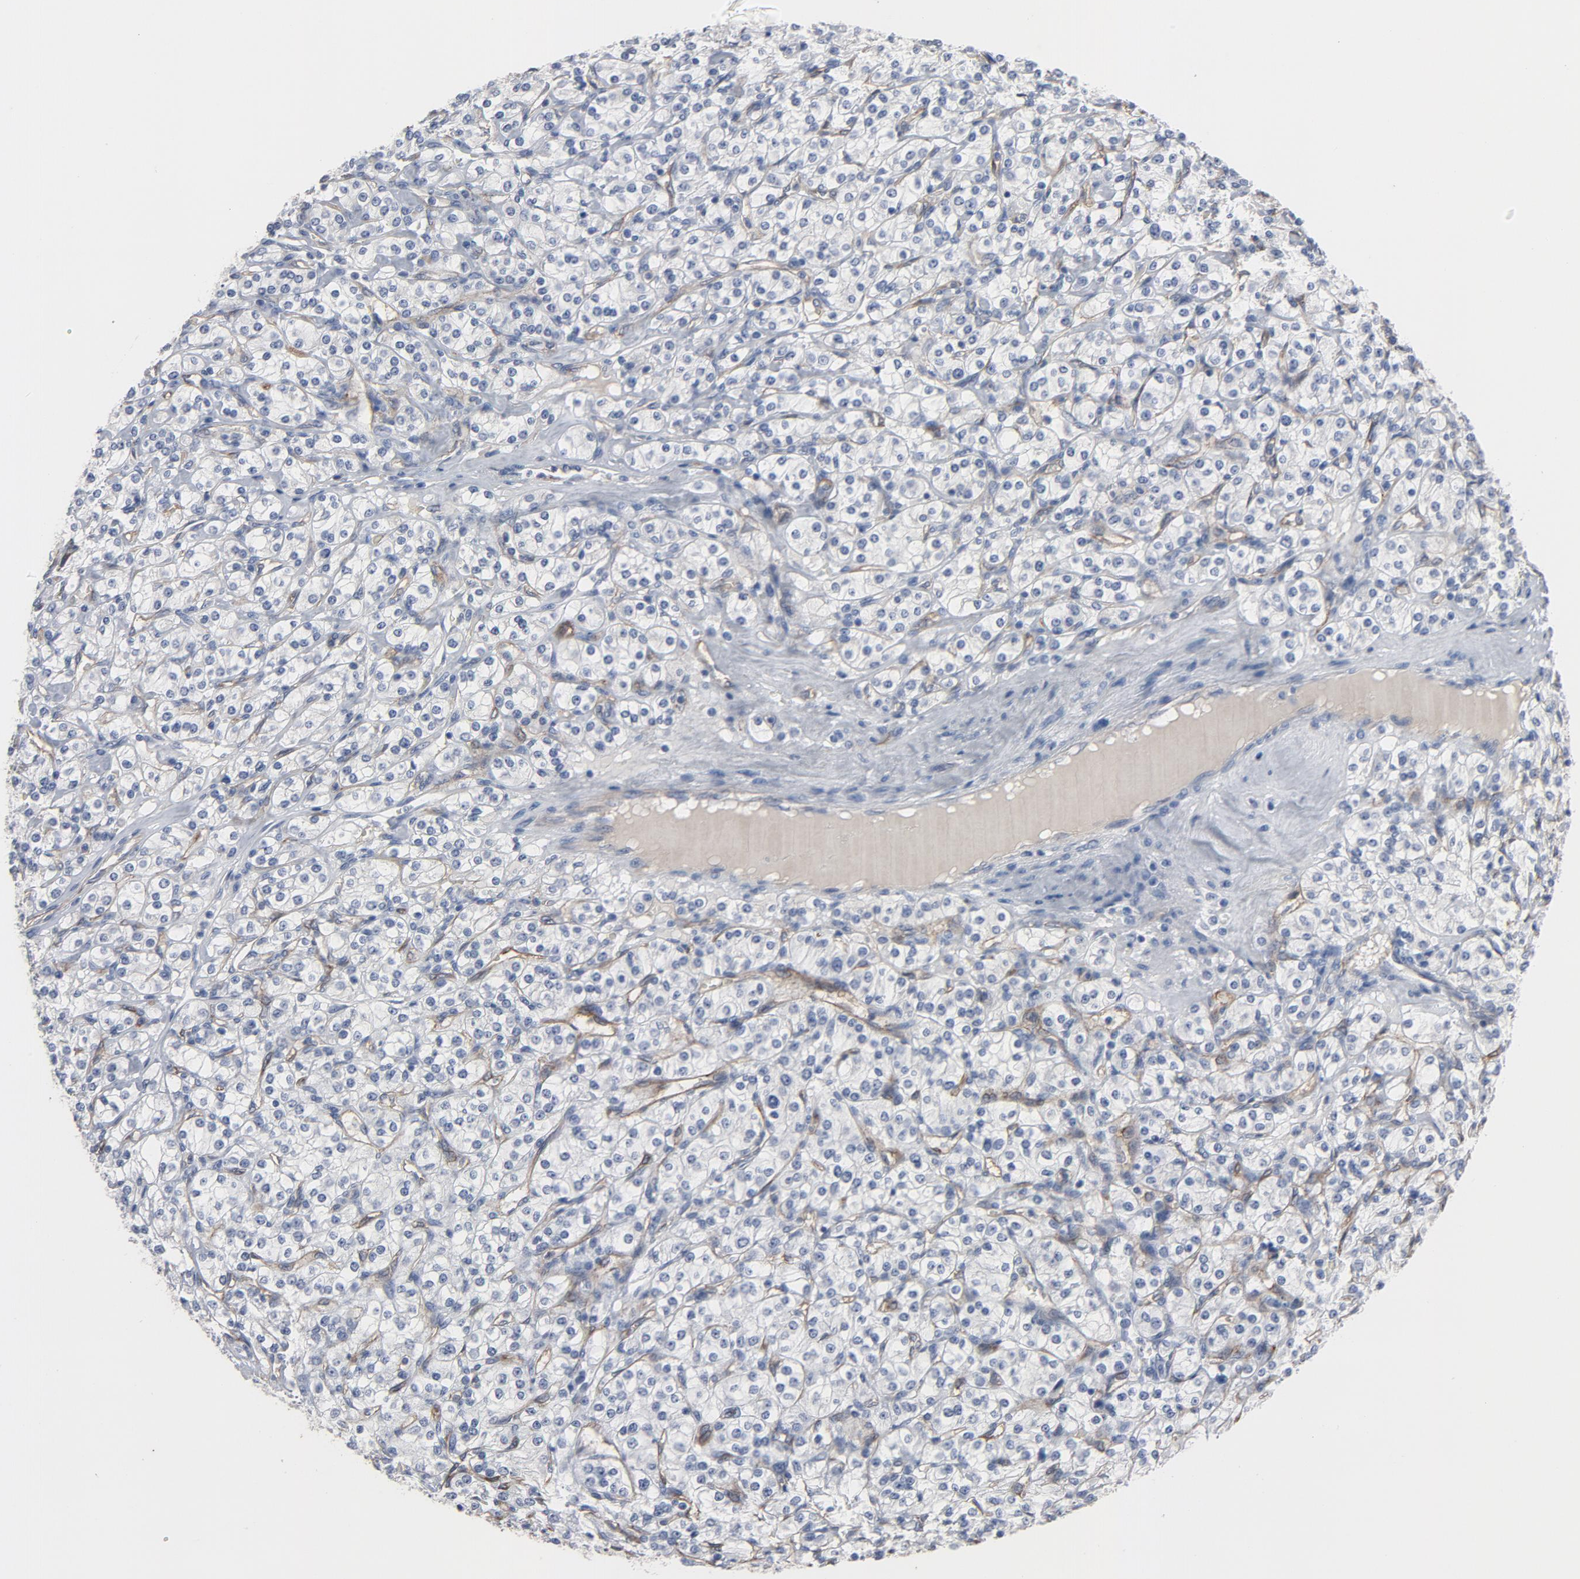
{"staining": {"intensity": "negative", "quantity": "none", "location": "none"}, "tissue": "renal cancer", "cell_type": "Tumor cells", "image_type": "cancer", "snomed": [{"axis": "morphology", "description": "Adenocarcinoma, NOS"}, {"axis": "topography", "description": "Kidney"}], "caption": "Immunohistochemical staining of human renal cancer (adenocarcinoma) exhibits no significant expression in tumor cells.", "gene": "KDR", "patient": {"sex": "male", "age": 77}}